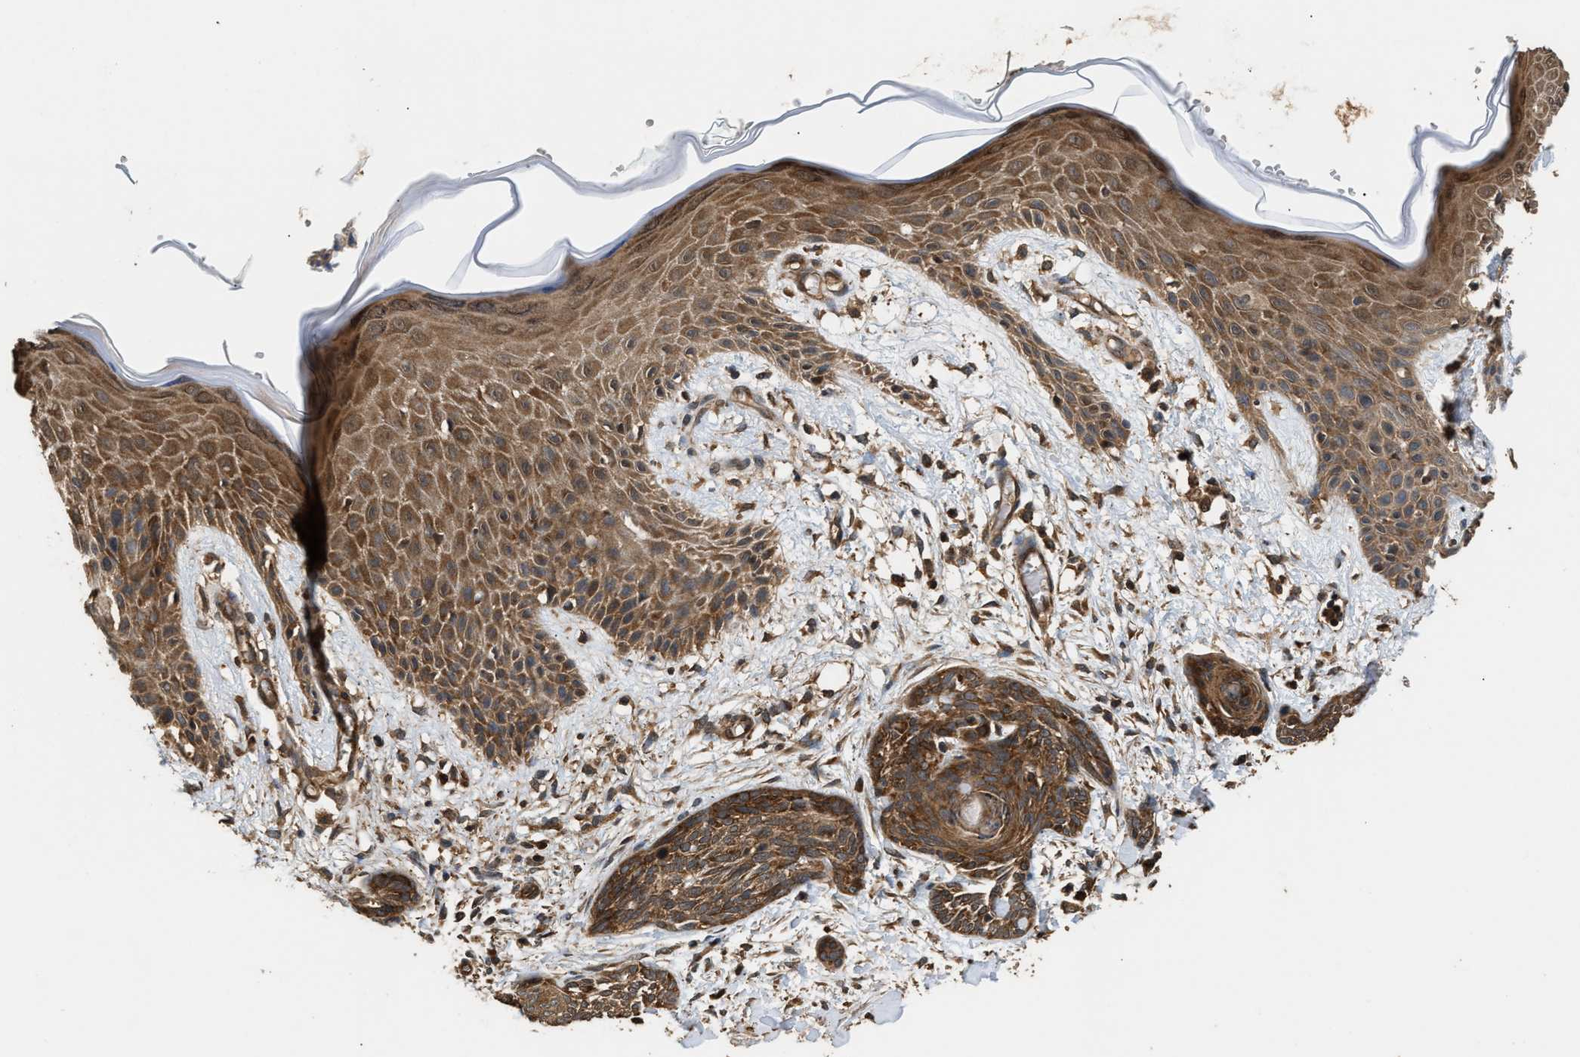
{"staining": {"intensity": "strong", "quantity": ">75%", "location": "cytoplasmic/membranous"}, "tissue": "skin cancer", "cell_type": "Tumor cells", "image_type": "cancer", "snomed": [{"axis": "morphology", "description": "Basal cell carcinoma"}, {"axis": "topography", "description": "Skin"}], "caption": "Skin cancer was stained to show a protein in brown. There is high levels of strong cytoplasmic/membranous staining in approximately >75% of tumor cells.", "gene": "DNAJC2", "patient": {"sex": "female", "age": 59}}